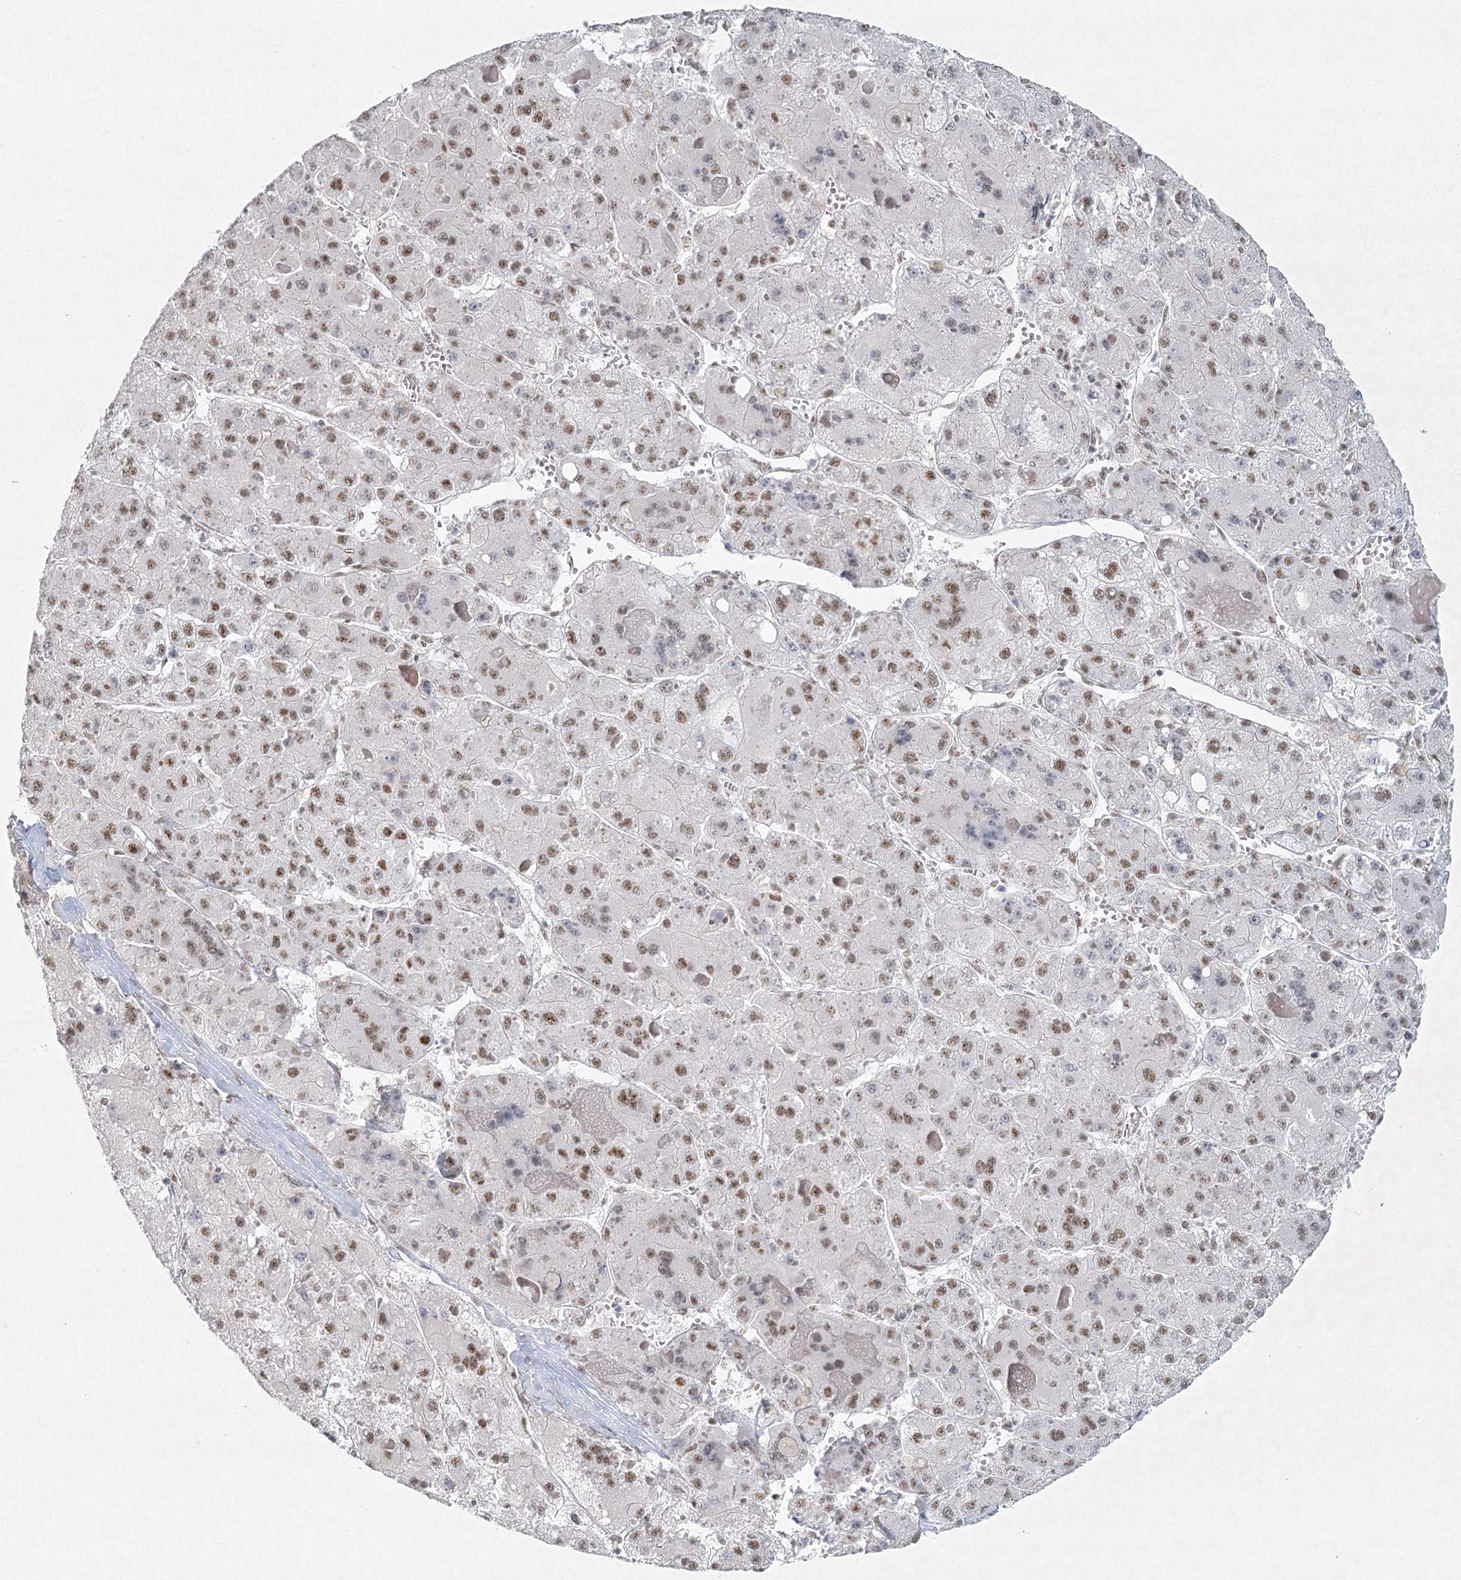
{"staining": {"intensity": "moderate", "quantity": ">75%", "location": "nuclear"}, "tissue": "liver cancer", "cell_type": "Tumor cells", "image_type": "cancer", "snomed": [{"axis": "morphology", "description": "Carcinoma, Hepatocellular, NOS"}, {"axis": "topography", "description": "Liver"}], "caption": "Approximately >75% of tumor cells in human liver cancer demonstrate moderate nuclear protein expression as visualized by brown immunohistochemical staining.", "gene": "U2SURP", "patient": {"sex": "female", "age": 73}}